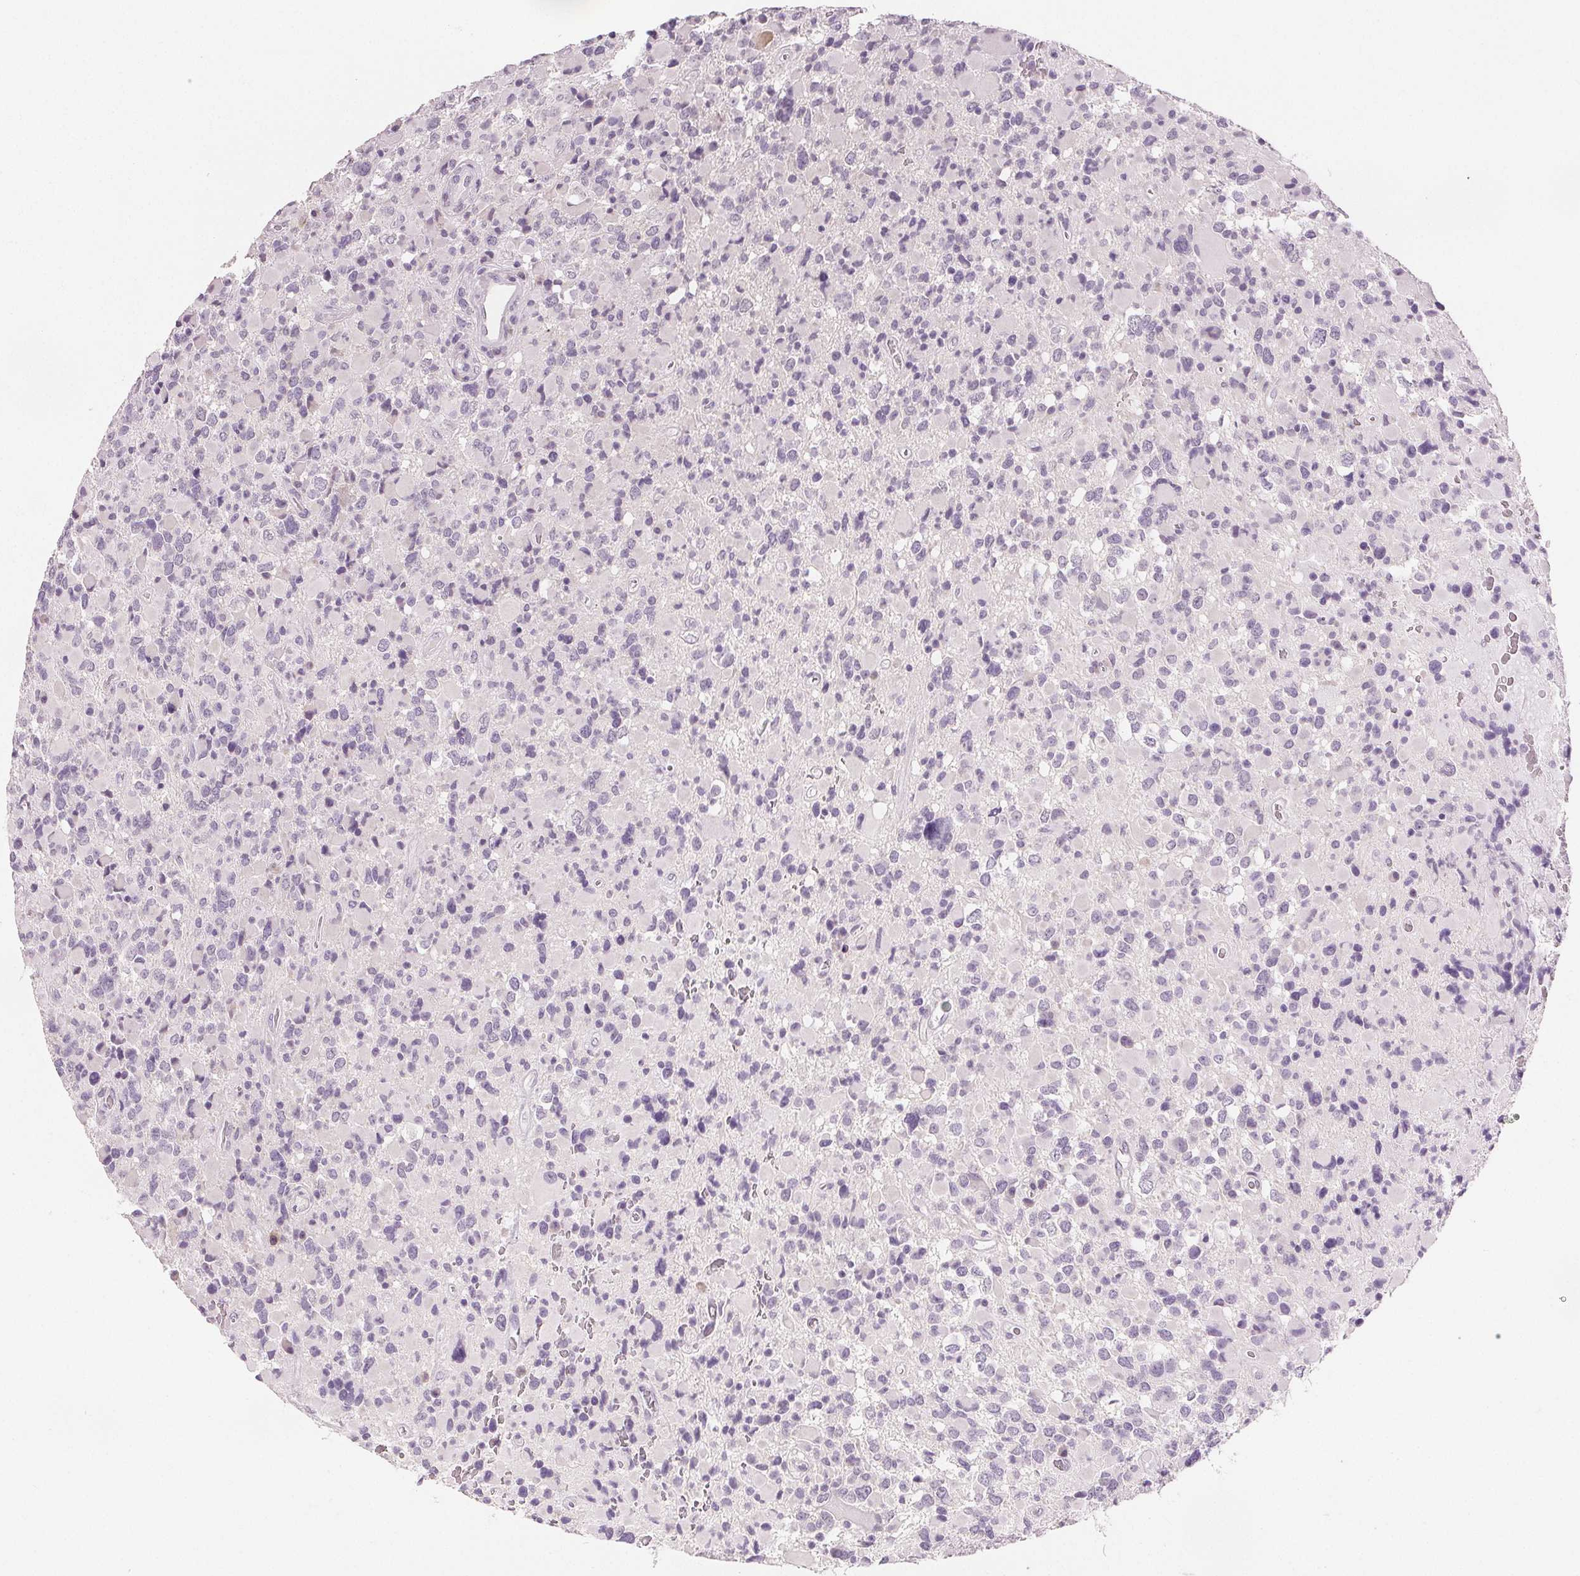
{"staining": {"intensity": "negative", "quantity": "none", "location": "none"}, "tissue": "glioma", "cell_type": "Tumor cells", "image_type": "cancer", "snomed": [{"axis": "morphology", "description": "Glioma, malignant, High grade"}, {"axis": "topography", "description": "Brain"}], "caption": "This is a photomicrograph of IHC staining of glioma, which shows no staining in tumor cells. (Stains: DAB immunohistochemistry (IHC) with hematoxylin counter stain, Microscopy: brightfield microscopy at high magnification).", "gene": "CA12", "patient": {"sex": "female", "age": 40}}